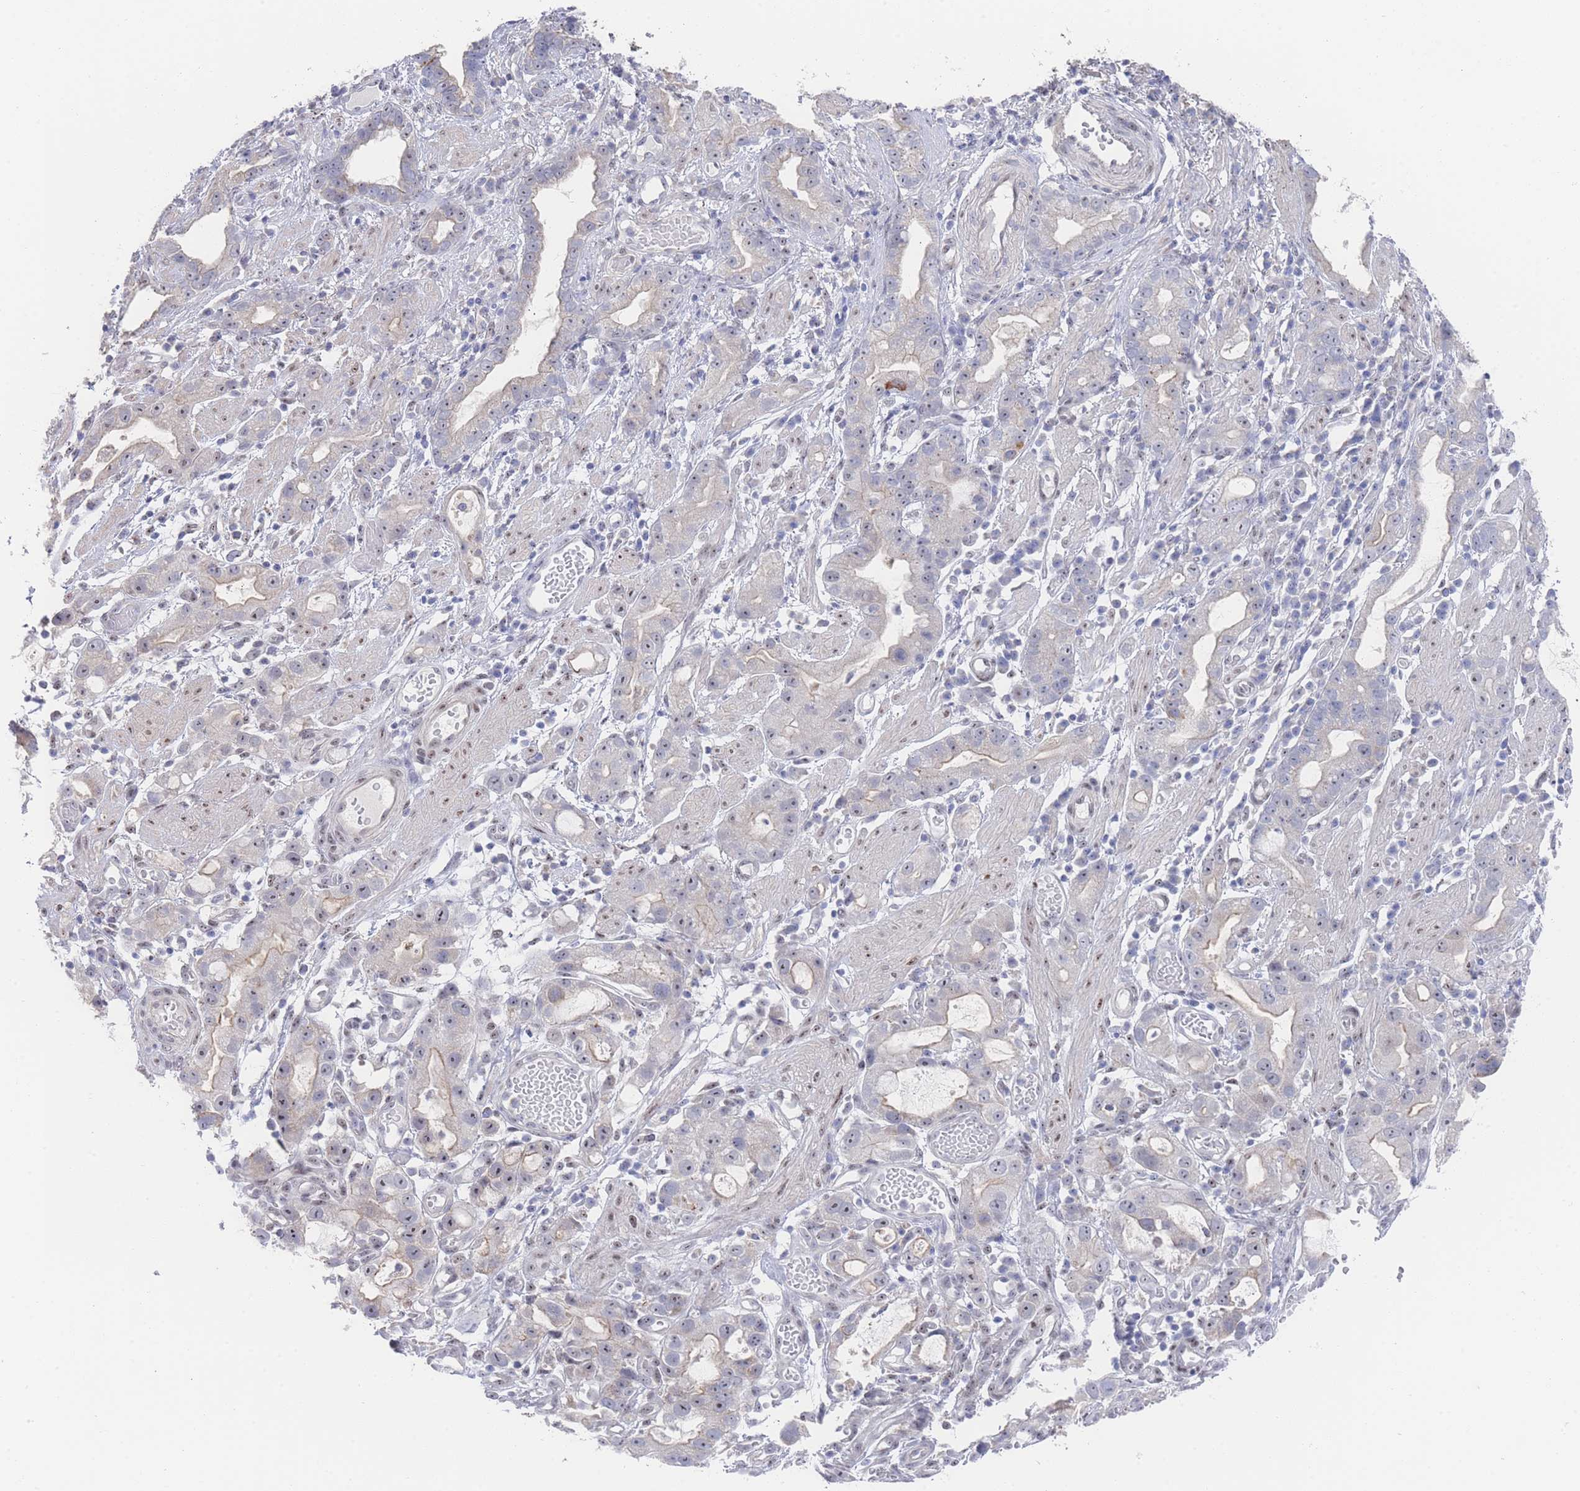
{"staining": {"intensity": "weak", "quantity": "25%-75%", "location": "cytoplasmic/membranous,nuclear"}, "tissue": "stomach cancer", "cell_type": "Tumor cells", "image_type": "cancer", "snomed": [{"axis": "morphology", "description": "Adenocarcinoma, NOS"}, {"axis": "topography", "description": "Stomach"}], "caption": "A brown stain shows weak cytoplasmic/membranous and nuclear positivity of a protein in human stomach cancer tumor cells.", "gene": "ZNF142", "patient": {"sex": "male", "age": 55}}